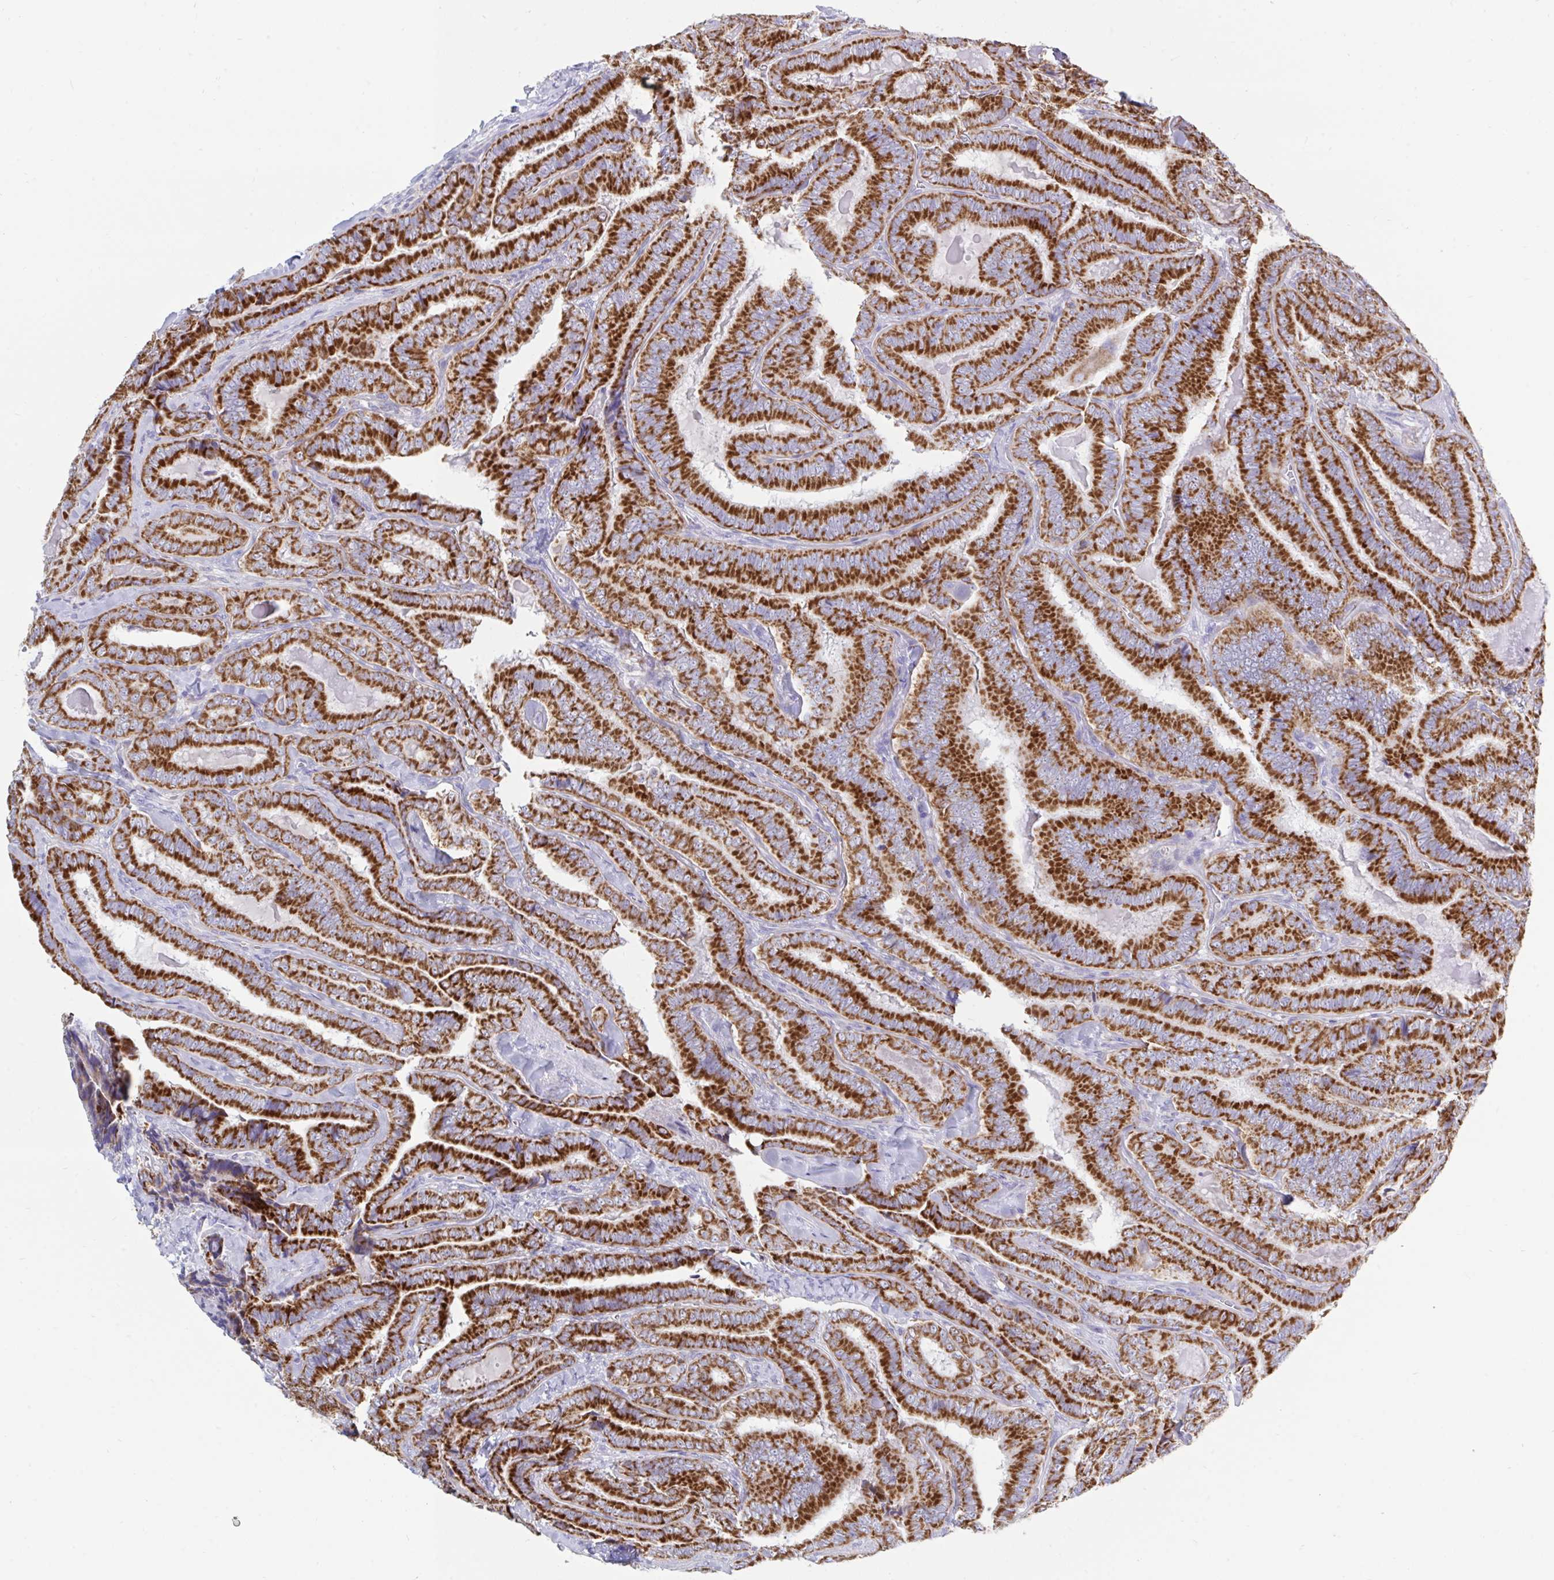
{"staining": {"intensity": "strong", "quantity": ">75%", "location": "cytoplasmic/membranous"}, "tissue": "thyroid cancer", "cell_type": "Tumor cells", "image_type": "cancer", "snomed": [{"axis": "morphology", "description": "Papillary adenocarcinoma, NOS"}, {"axis": "topography", "description": "Thyroid gland"}], "caption": "Thyroid cancer stained with DAB (3,3'-diaminobenzidine) immunohistochemistry shows high levels of strong cytoplasmic/membranous expression in approximately >75% of tumor cells.", "gene": "HSPE1", "patient": {"sex": "male", "age": 61}}